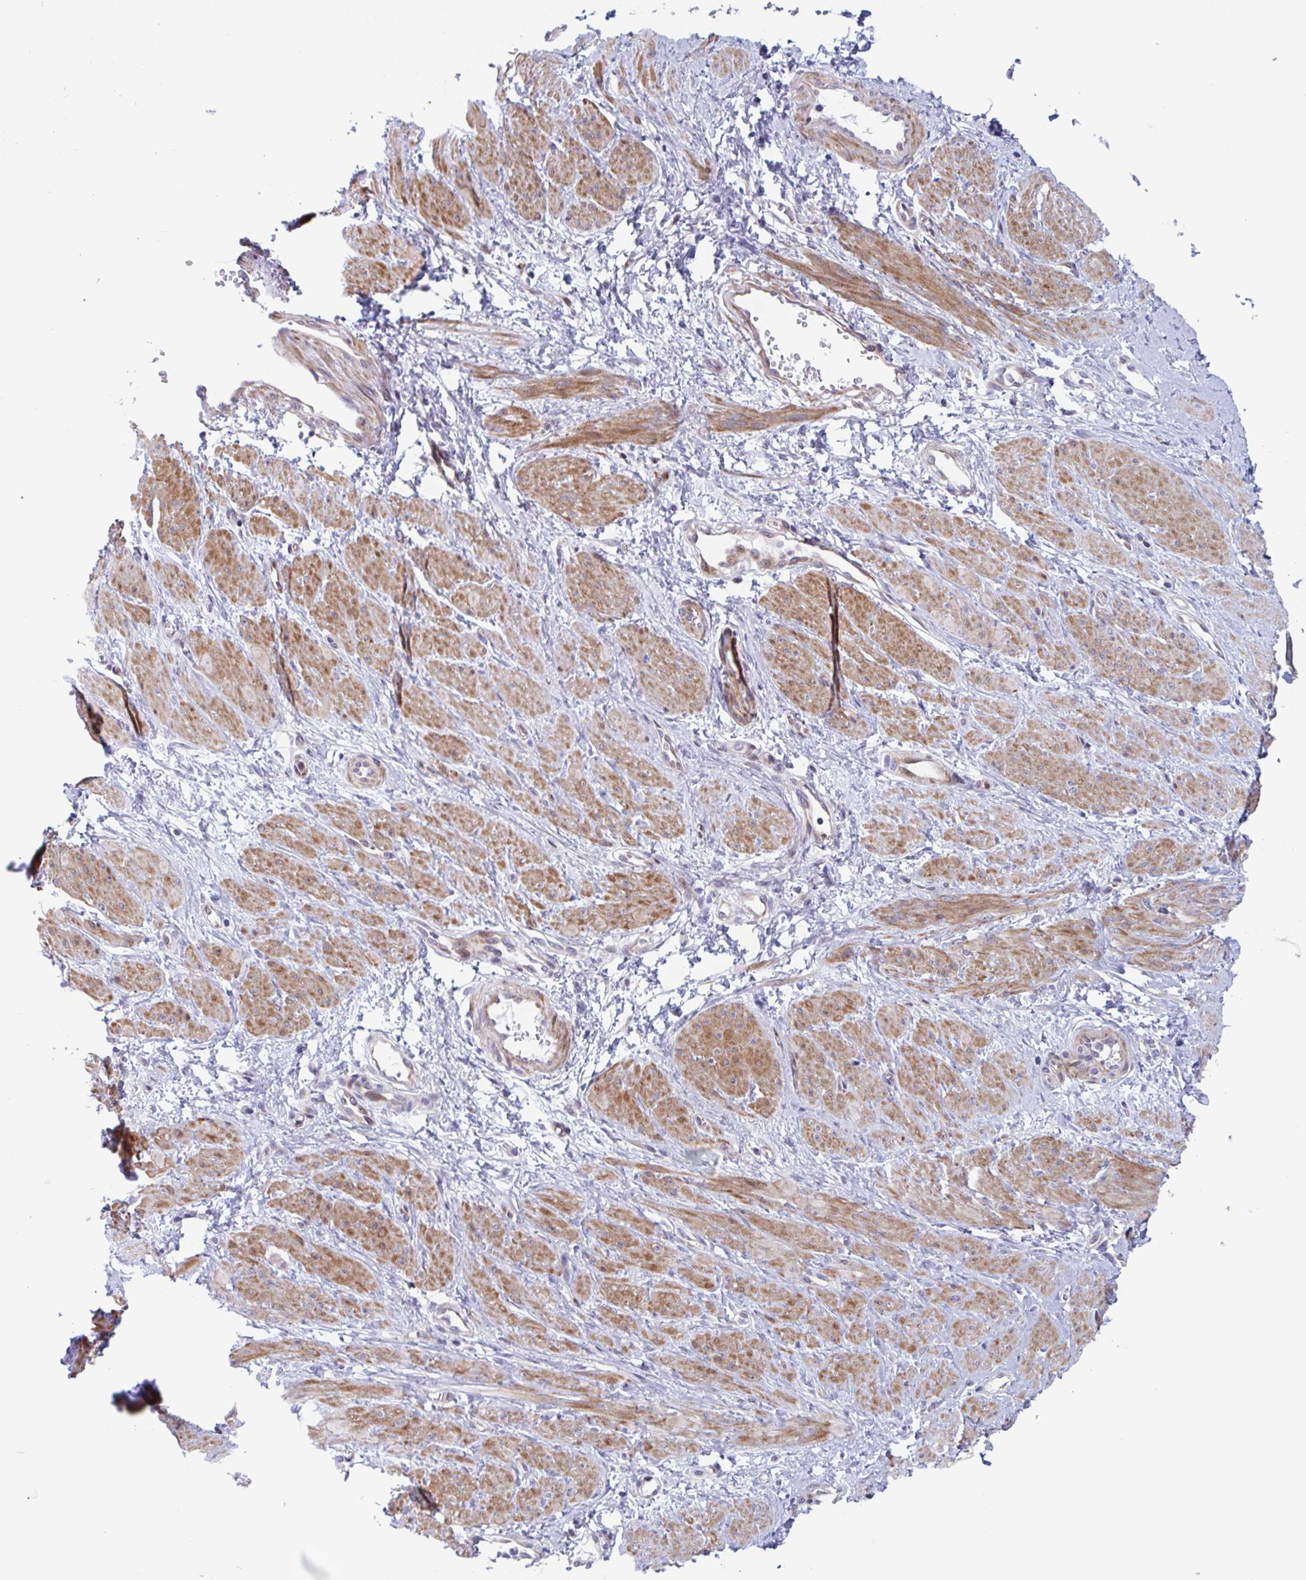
{"staining": {"intensity": "moderate", "quantity": ">75%", "location": "cytoplasmic/membranous"}, "tissue": "smooth muscle", "cell_type": "Smooth muscle cells", "image_type": "normal", "snomed": [{"axis": "morphology", "description": "Normal tissue, NOS"}, {"axis": "topography", "description": "Smooth muscle"}, {"axis": "topography", "description": "Uterus"}], "caption": "Smooth muscle cells show moderate cytoplasmic/membranous positivity in about >75% of cells in normal smooth muscle.", "gene": "DUXA", "patient": {"sex": "female", "age": 39}}